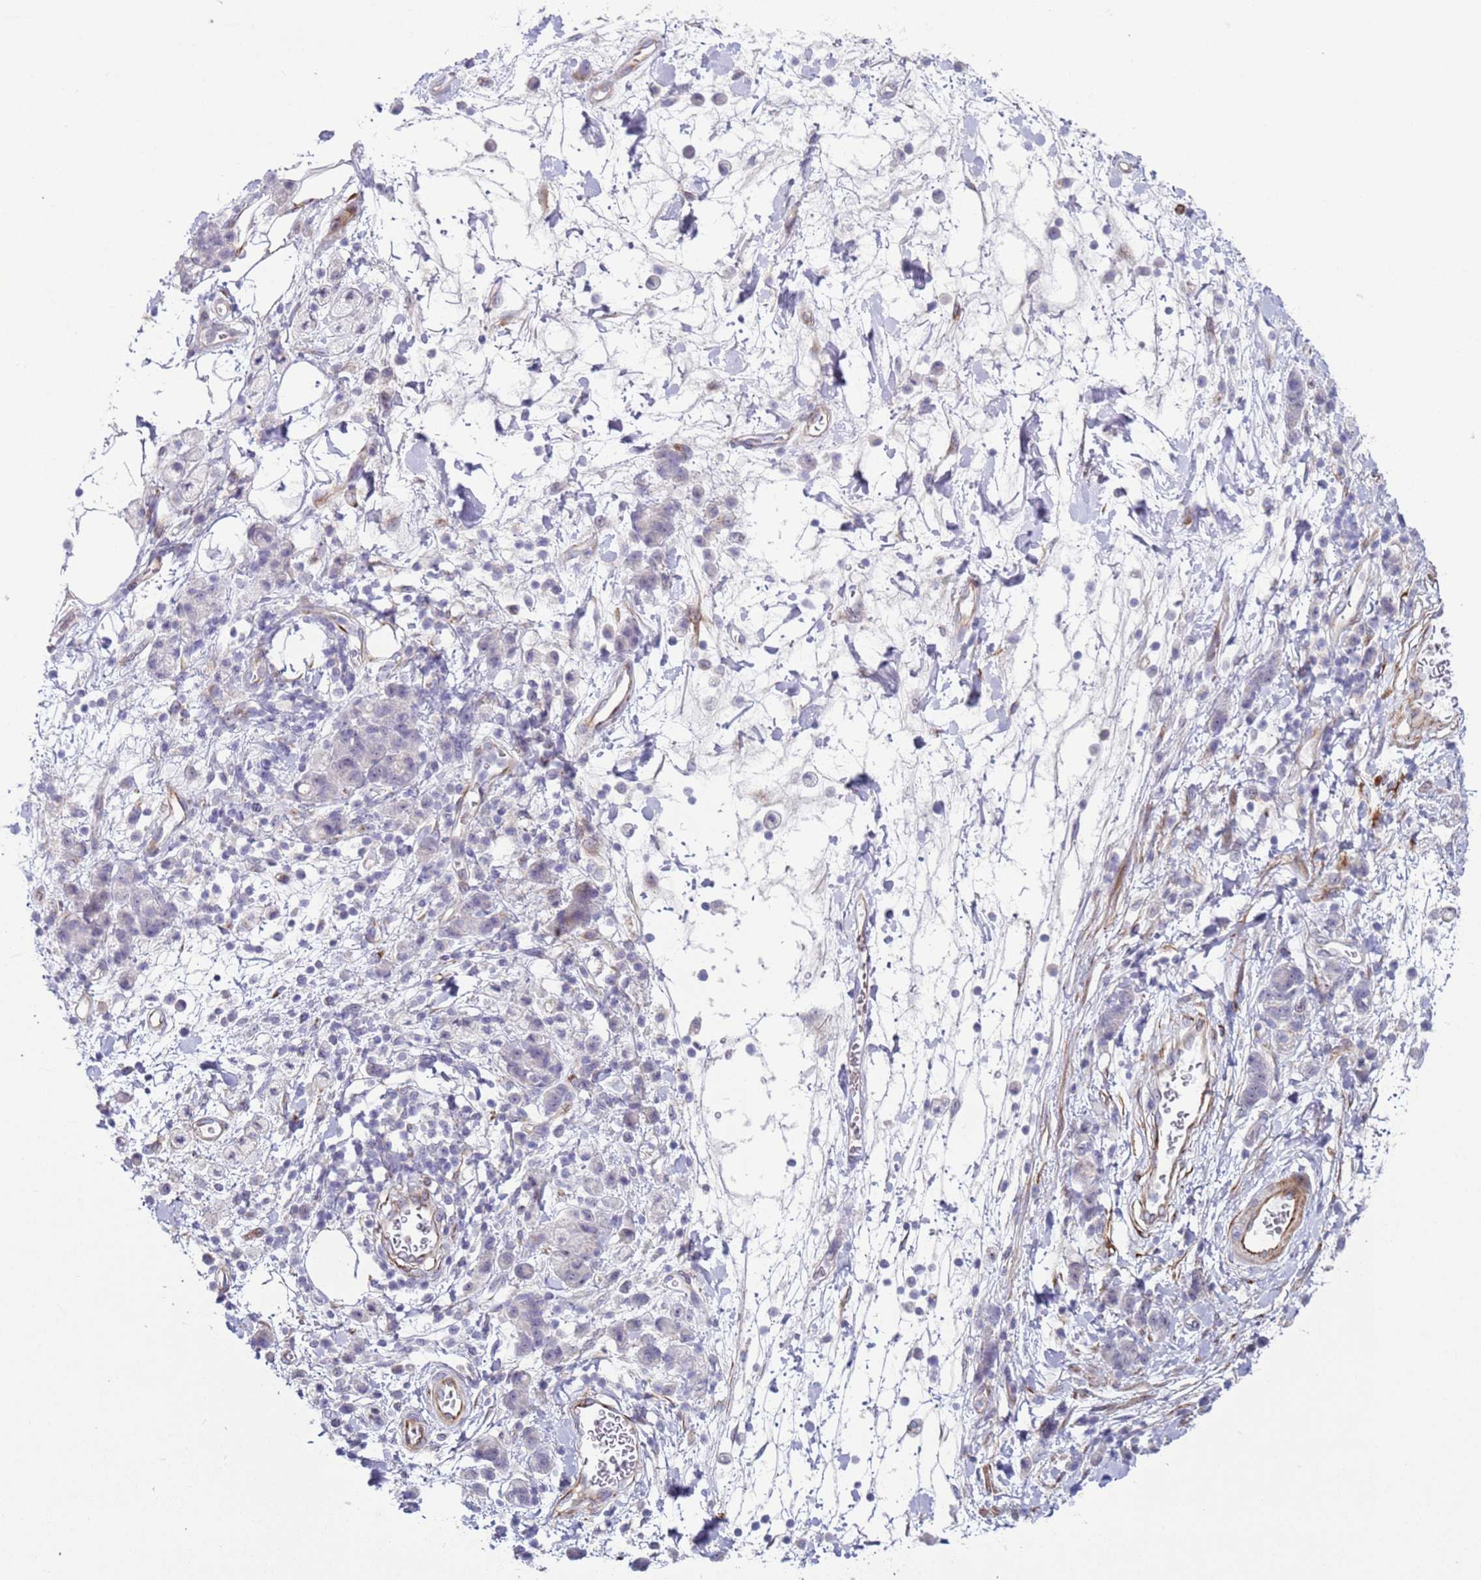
{"staining": {"intensity": "negative", "quantity": "none", "location": "none"}, "tissue": "stomach cancer", "cell_type": "Tumor cells", "image_type": "cancer", "snomed": [{"axis": "morphology", "description": "Adenocarcinoma, NOS"}, {"axis": "topography", "description": "Stomach"}], "caption": "A high-resolution photomicrograph shows immunohistochemistry (IHC) staining of adenocarcinoma (stomach), which exhibits no significant staining in tumor cells.", "gene": "HEATR1", "patient": {"sex": "male", "age": 77}}